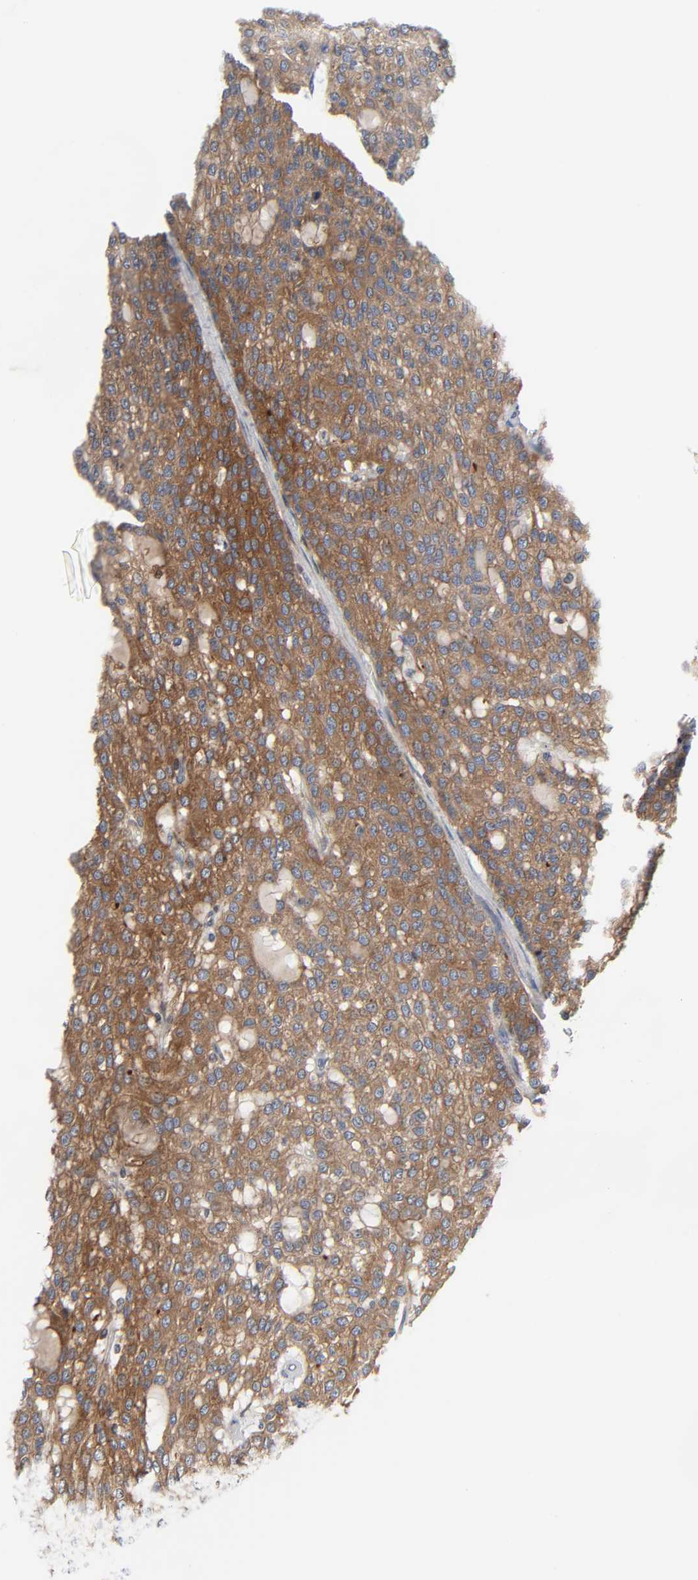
{"staining": {"intensity": "moderate", "quantity": ">75%", "location": "cytoplasmic/membranous"}, "tissue": "renal cancer", "cell_type": "Tumor cells", "image_type": "cancer", "snomed": [{"axis": "morphology", "description": "Adenocarcinoma, NOS"}, {"axis": "topography", "description": "Kidney"}], "caption": "Brown immunohistochemical staining in adenocarcinoma (renal) exhibits moderate cytoplasmic/membranous staining in about >75% of tumor cells.", "gene": "ARHGAP1", "patient": {"sex": "male", "age": 63}}